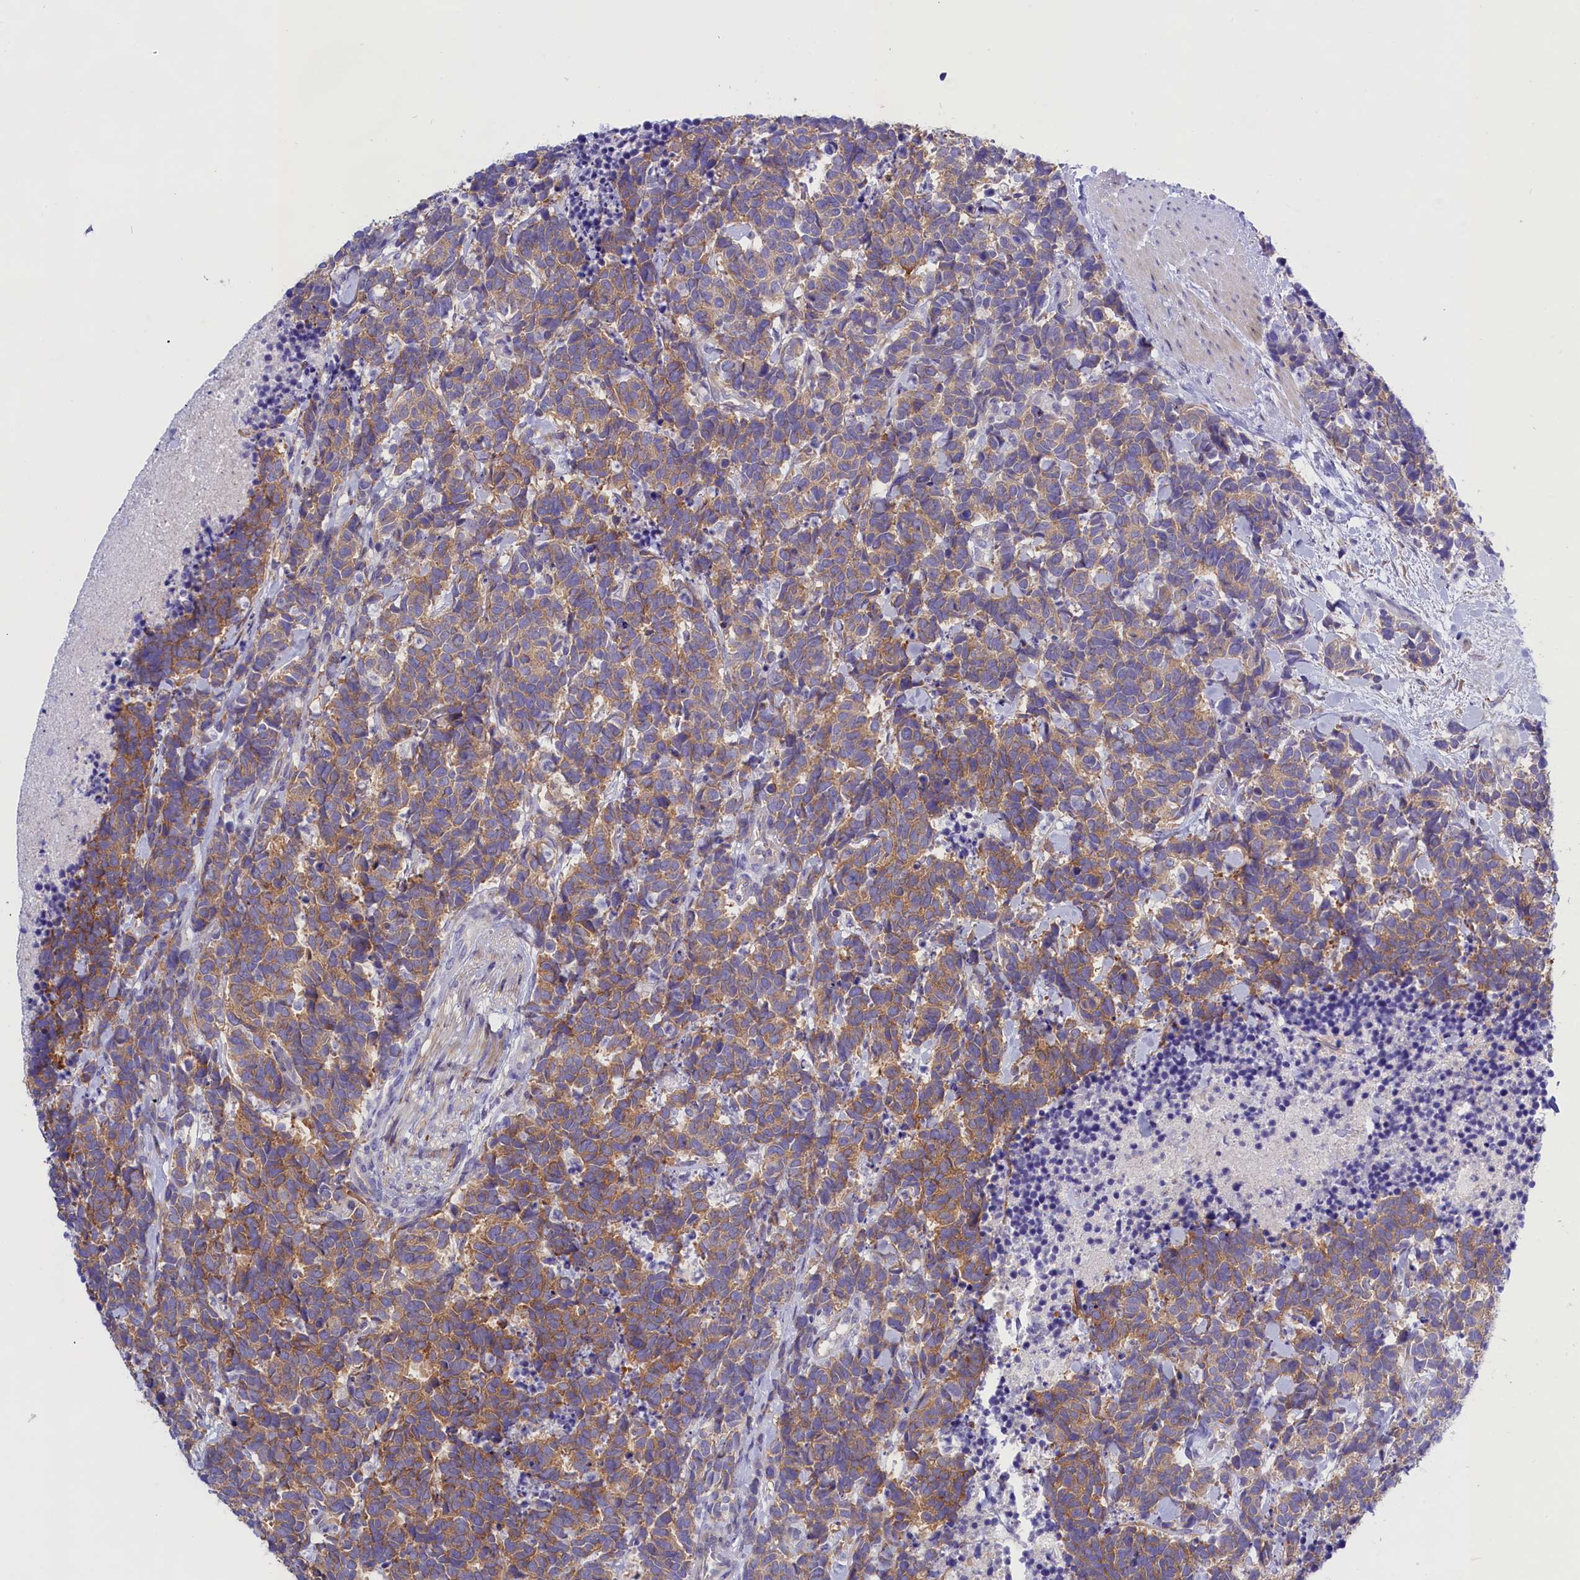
{"staining": {"intensity": "moderate", "quantity": ">75%", "location": "cytoplasmic/membranous"}, "tissue": "carcinoid", "cell_type": "Tumor cells", "image_type": "cancer", "snomed": [{"axis": "morphology", "description": "Carcinoma, NOS"}, {"axis": "morphology", "description": "Carcinoid, malignant, NOS"}, {"axis": "topography", "description": "Prostate"}], "caption": "Brown immunohistochemical staining in human carcinoid (malignant) demonstrates moderate cytoplasmic/membranous positivity in approximately >75% of tumor cells. (DAB (3,3'-diaminobenzidine) IHC, brown staining for protein, blue staining for nuclei).", "gene": "PPP1R13L", "patient": {"sex": "male", "age": 57}}